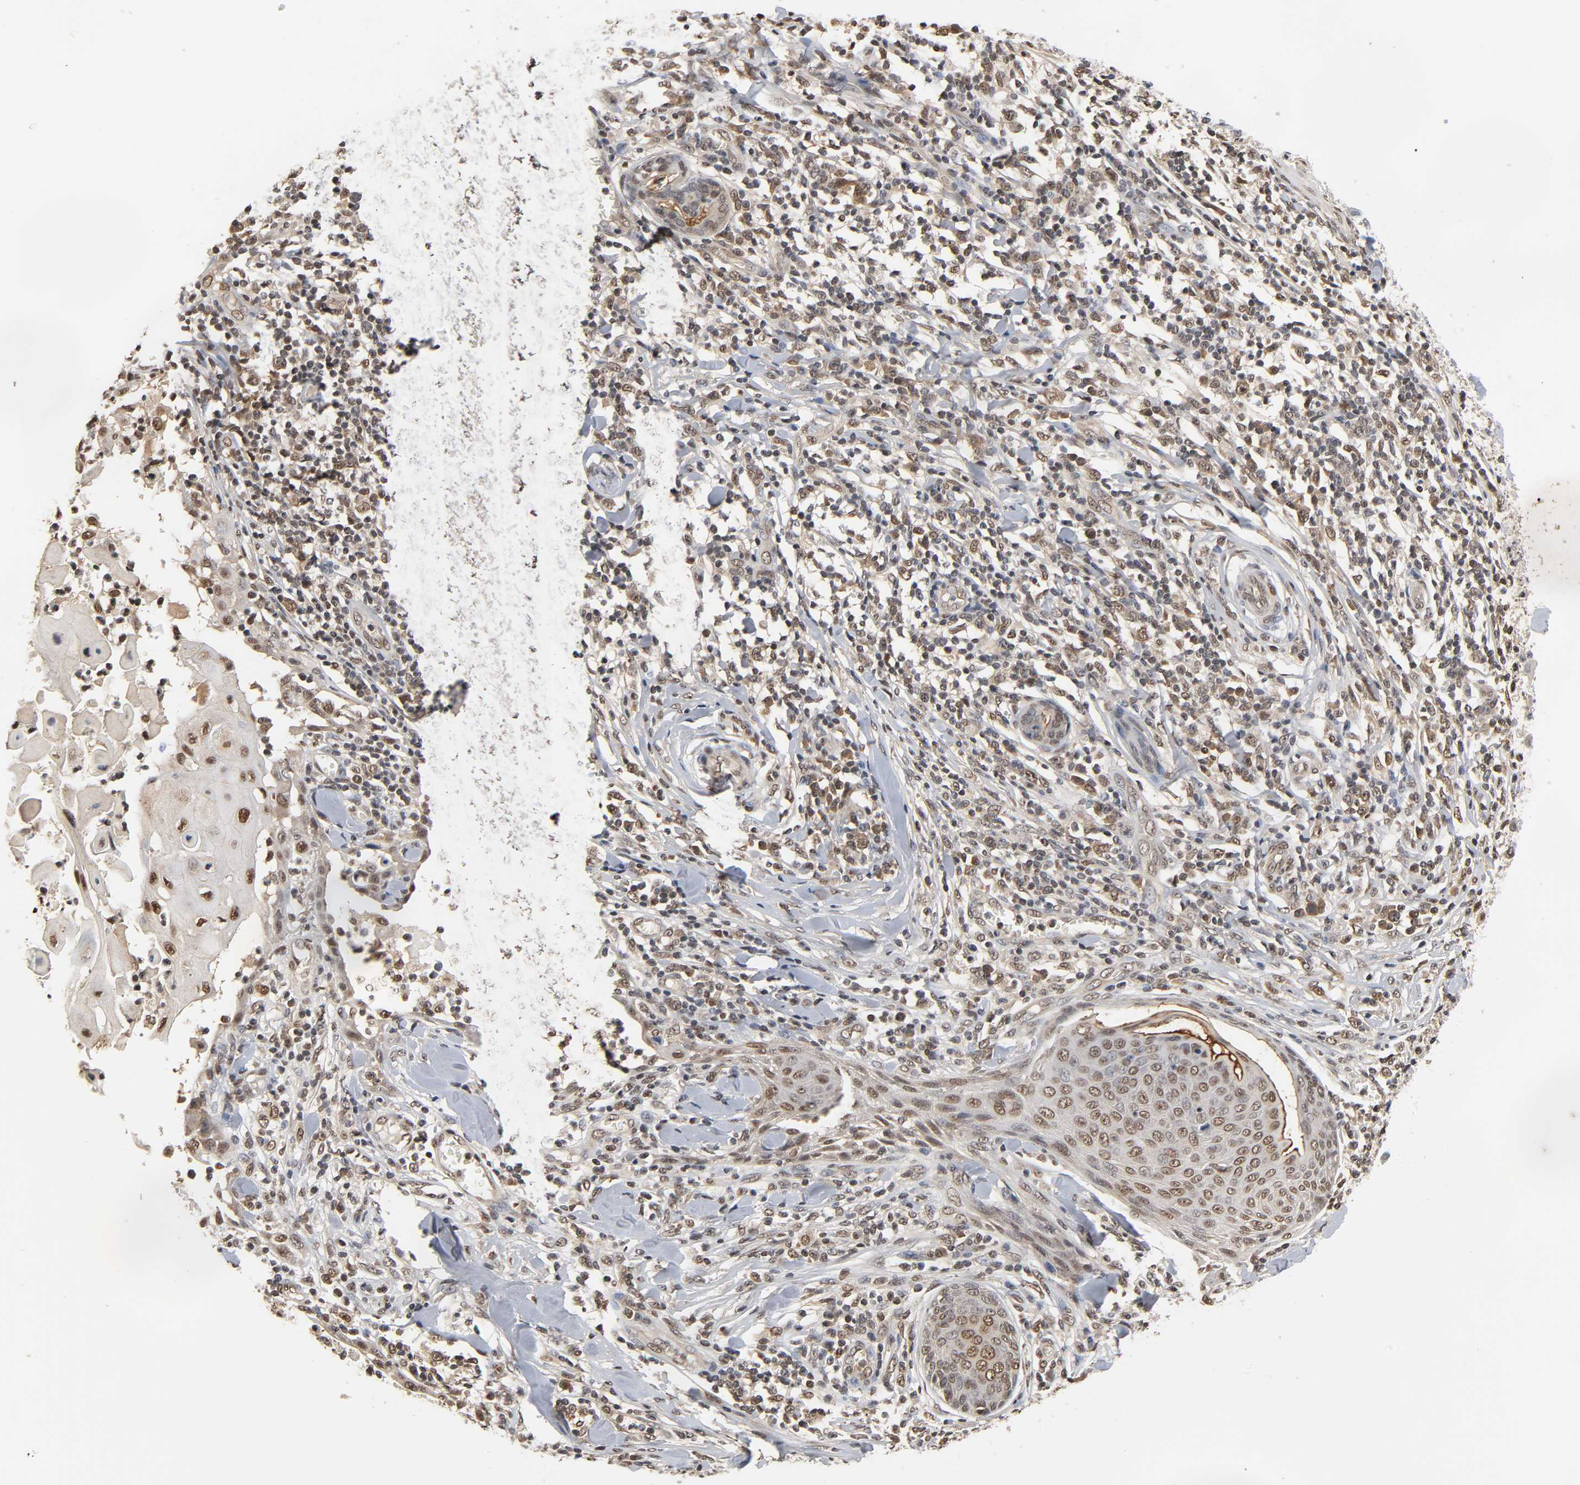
{"staining": {"intensity": "moderate", "quantity": "25%-75%", "location": "nuclear"}, "tissue": "skin cancer", "cell_type": "Tumor cells", "image_type": "cancer", "snomed": [{"axis": "morphology", "description": "Squamous cell carcinoma, NOS"}, {"axis": "topography", "description": "Skin"}], "caption": "Skin squamous cell carcinoma stained for a protein (brown) reveals moderate nuclear positive expression in about 25%-75% of tumor cells.", "gene": "UBC", "patient": {"sex": "male", "age": 24}}